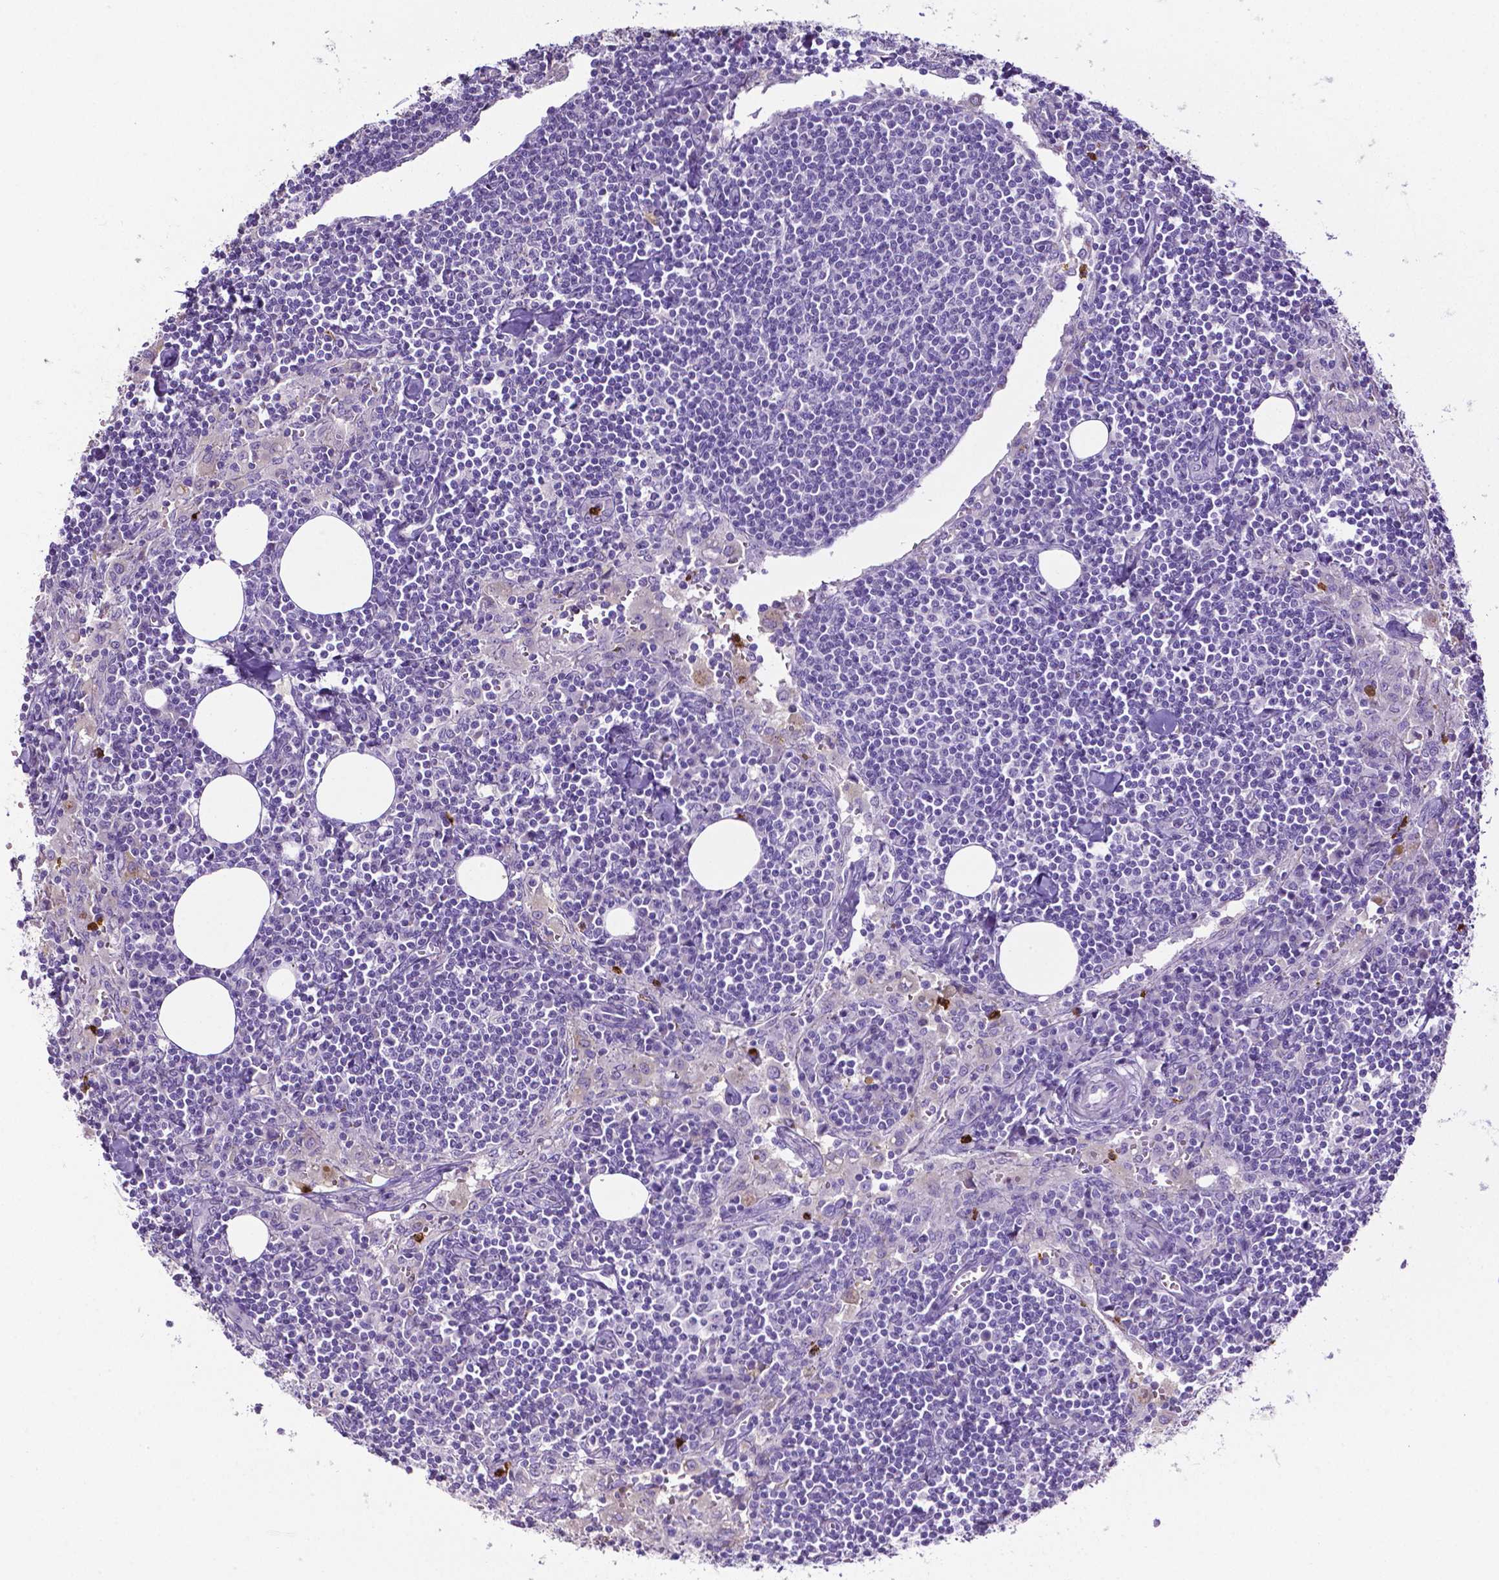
{"staining": {"intensity": "strong", "quantity": "<25%", "location": "cytoplasmic/membranous"}, "tissue": "lymph node", "cell_type": "Non-germinal center cells", "image_type": "normal", "snomed": [{"axis": "morphology", "description": "Normal tissue, NOS"}, {"axis": "topography", "description": "Lymph node"}], "caption": "Strong cytoplasmic/membranous expression for a protein is seen in about <25% of non-germinal center cells of benign lymph node using IHC.", "gene": "MMP9", "patient": {"sex": "male", "age": 55}}